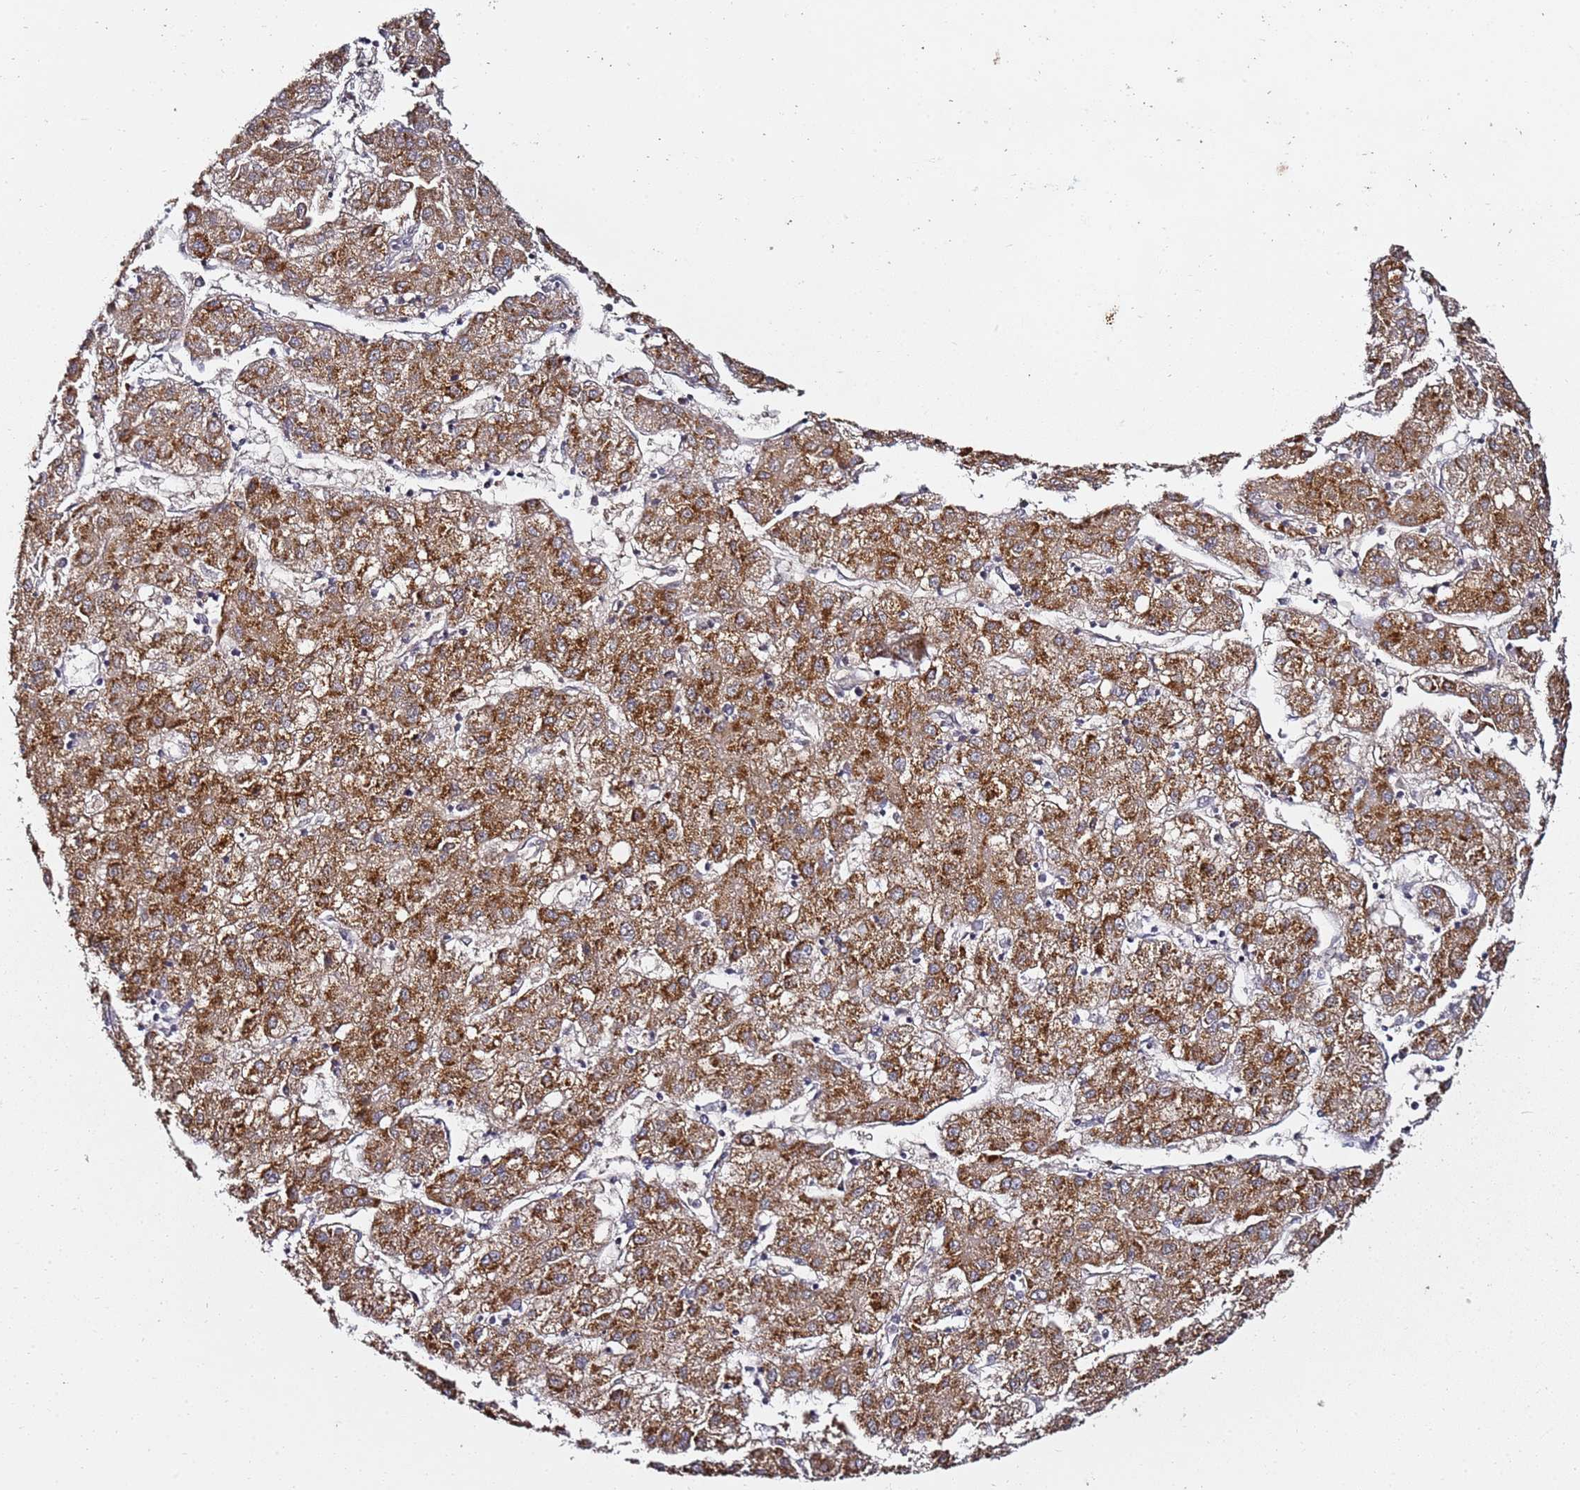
{"staining": {"intensity": "moderate", "quantity": ">75%", "location": "cytoplasmic/membranous"}, "tissue": "liver cancer", "cell_type": "Tumor cells", "image_type": "cancer", "snomed": [{"axis": "morphology", "description": "Carcinoma, Hepatocellular, NOS"}, {"axis": "topography", "description": "Liver"}], "caption": "Human liver cancer stained with a protein marker shows moderate staining in tumor cells.", "gene": "TP53AIP1", "patient": {"sex": "male", "age": 72}}